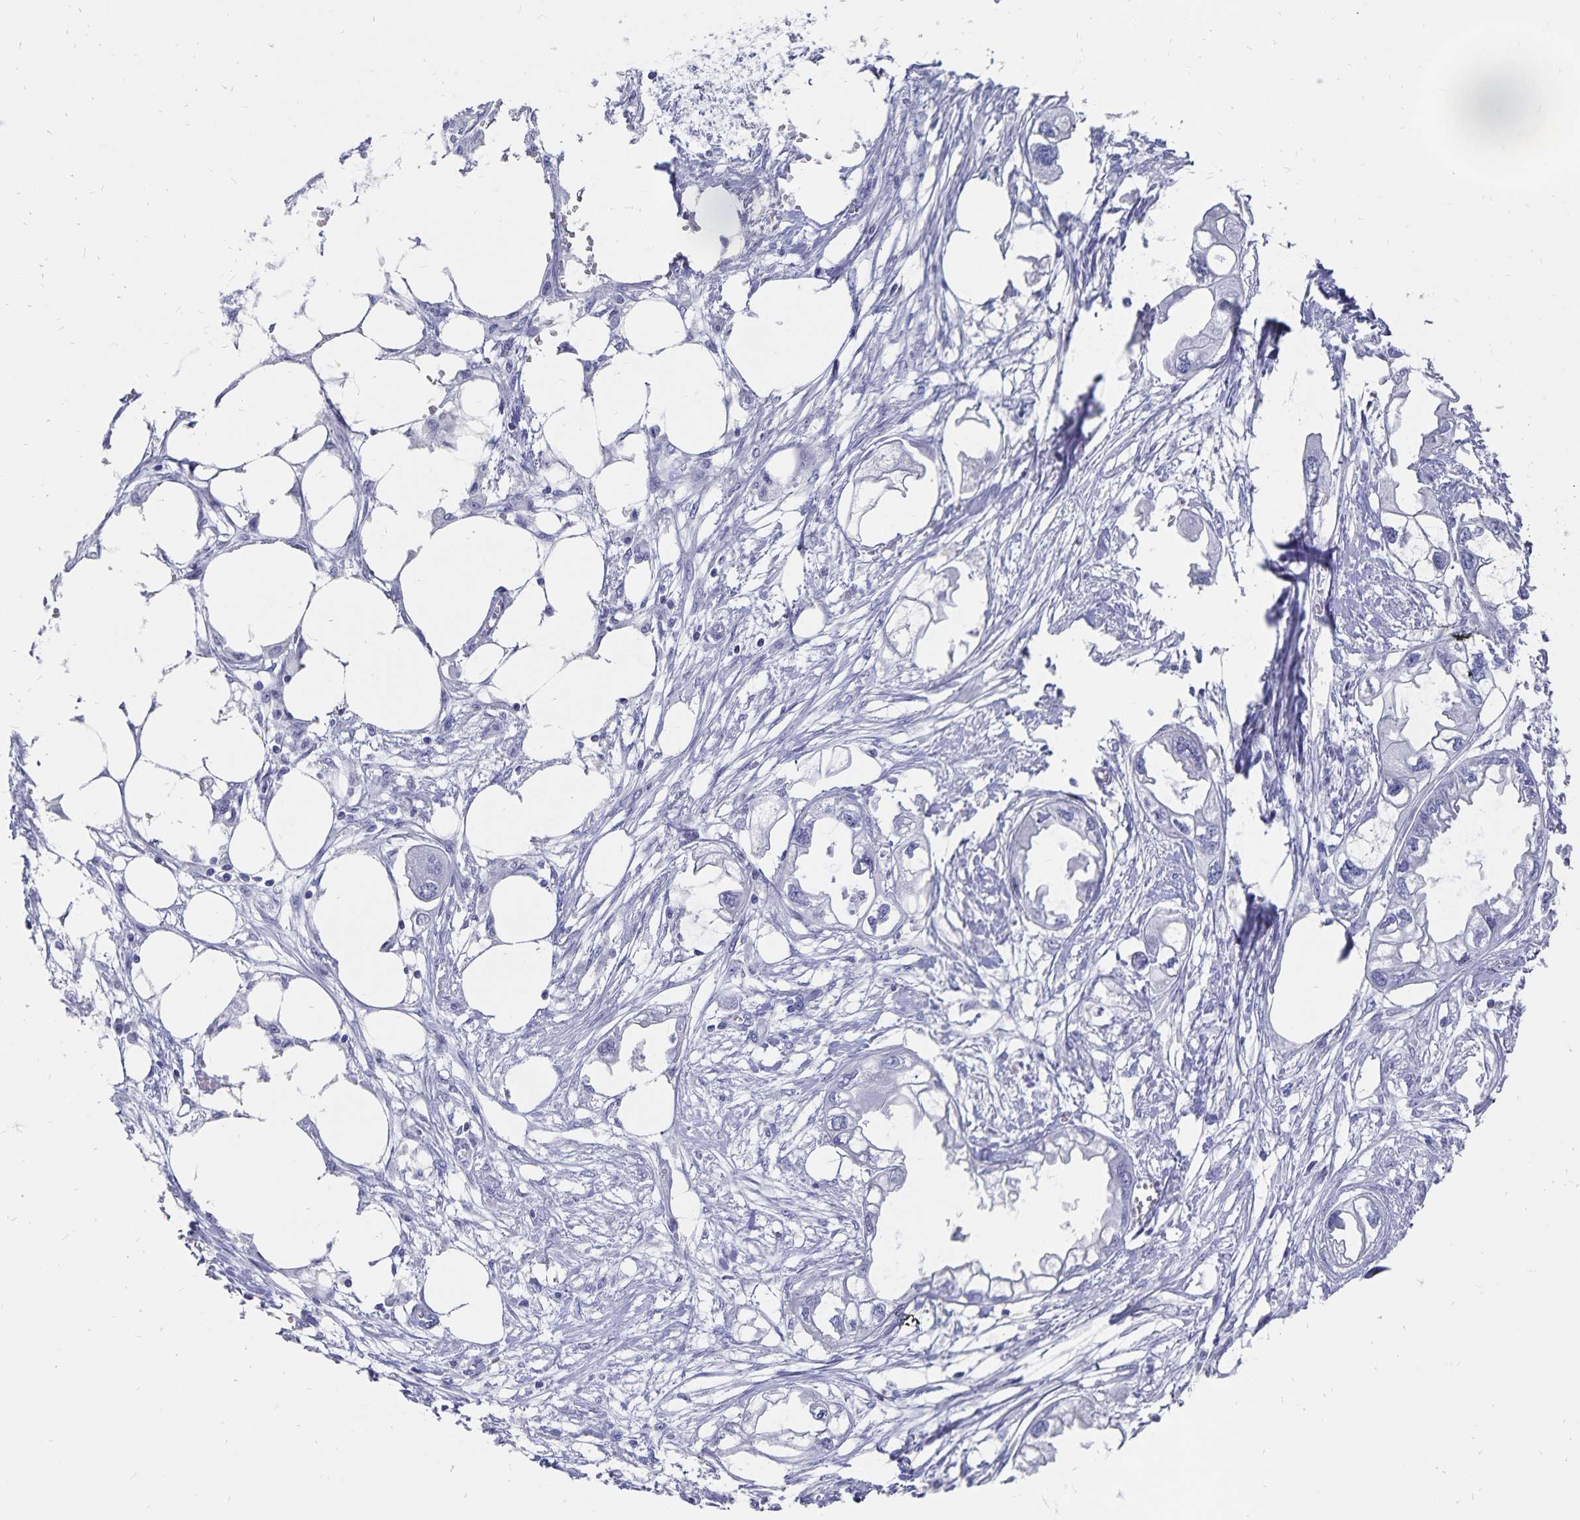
{"staining": {"intensity": "negative", "quantity": "none", "location": "none"}, "tissue": "endometrial cancer", "cell_type": "Tumor cells", "image_type": "cancer", "snomed": [{"axis": "morphology", "description": "Adenocarcinoma, NOS"}, {"axis": "morphology", "description": "Adenocarcinoma, metastatic, NOS"}, {"axis": "topography", "description": "Adipose tissue"}, {"axis": "topography", "description": "Endometrium"}], "caption": "Immunohistochemistry of human adenocarcinoma (endometrial) shows no positivity in tumor cells.", "gene": "ADH1A", "patient": {"sex": "female", "age": 67}}